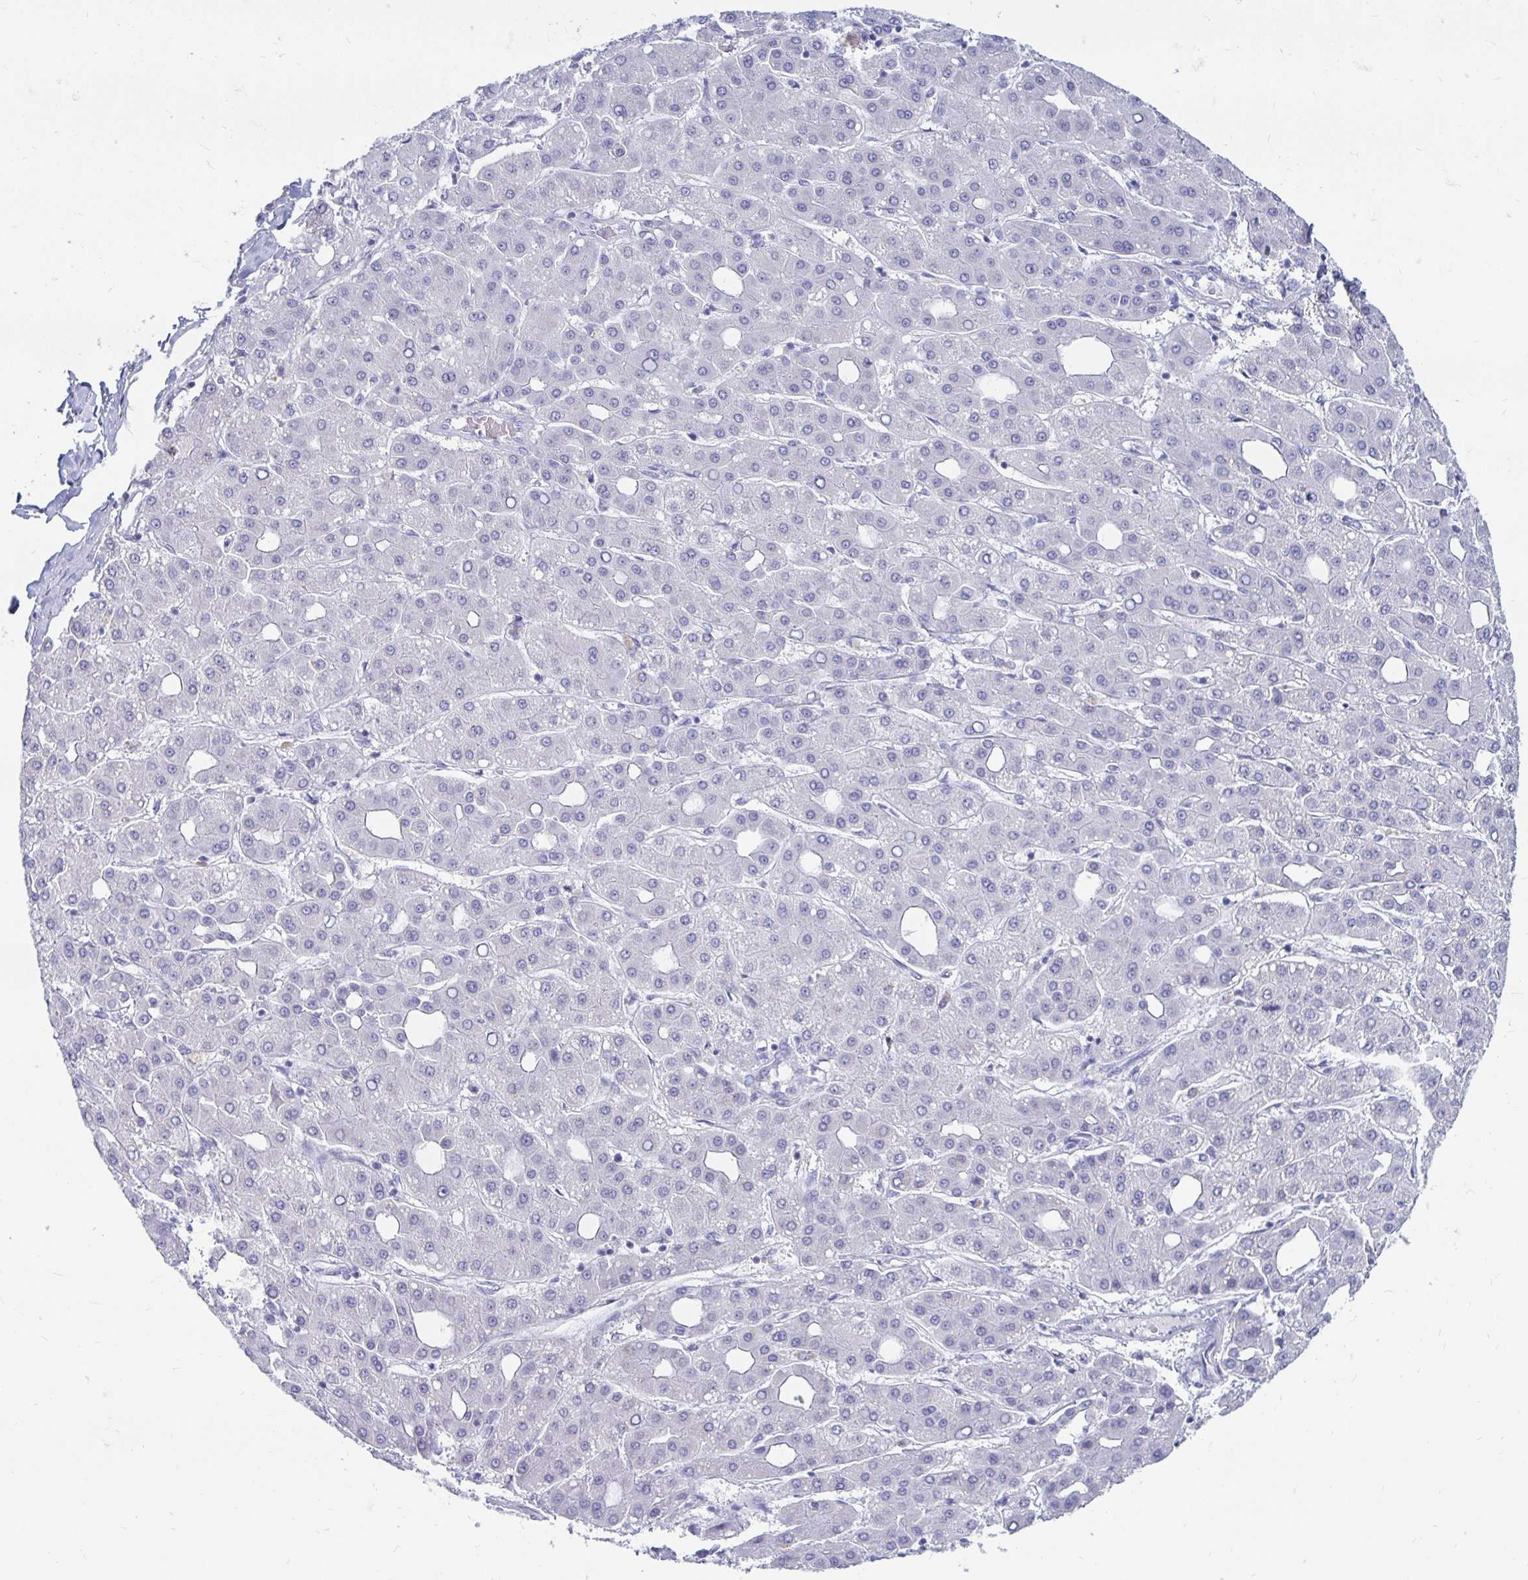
{"staining": {"intensity": "negative", "quantity": "none", "location": "none"}, "tissue": "liver cancer", "cell_type": "Tumor cells", "image_type": "cancer", "snomed": [{"axis": "morphology", "description": "Carcinoma, Hepatocellular, NOS"}, {"axis": "topography", "description": "Liver"}], "caption": "Tumor cells are negative for protein expression in human hepatocellular carcinoma (liver).", "gene": "PEG10", "patient": {"sex": "male", "age": 65}}